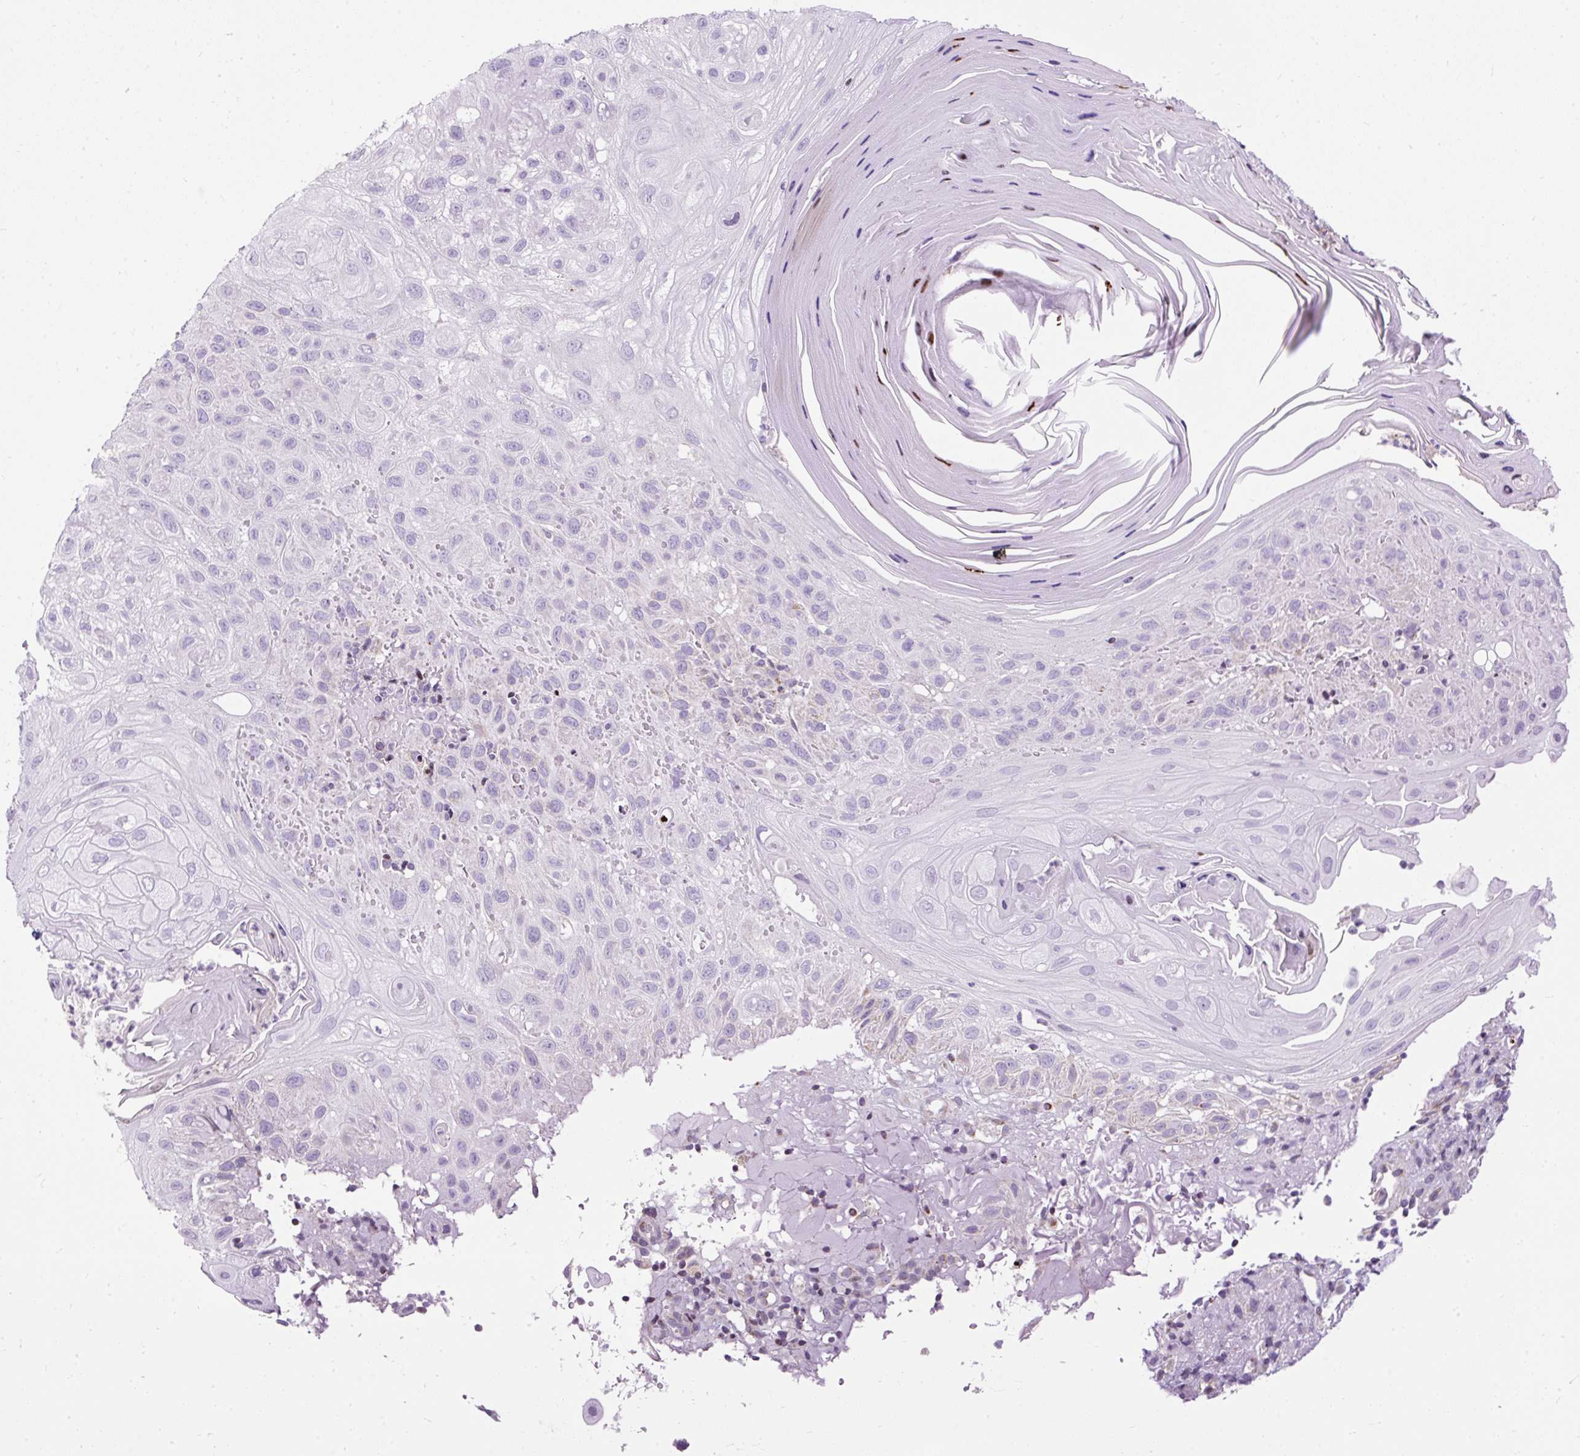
{"staining": {"intensity": "negative", "quantity": "none", "location": "none"}, "tissue": "skin cancer", "cell_type": "Tumor cells", "image_type": "cancer", "snomed": [{"axis": "morphology", "description": "Normal tissue, NOS"}, {"axis": "morphology", "description": "Squamous cell carcinoma, NOS"}, {"axis": "topography", "description": "Skin"}], "caption": "The histopathology image shows no significant expression in tumor cells of squamous cell carcinoma (skin). (IHC, brightfield microscopy, high magnification).", "gene": "FMC1", "patient": {"sex": "female", "age": 96}}